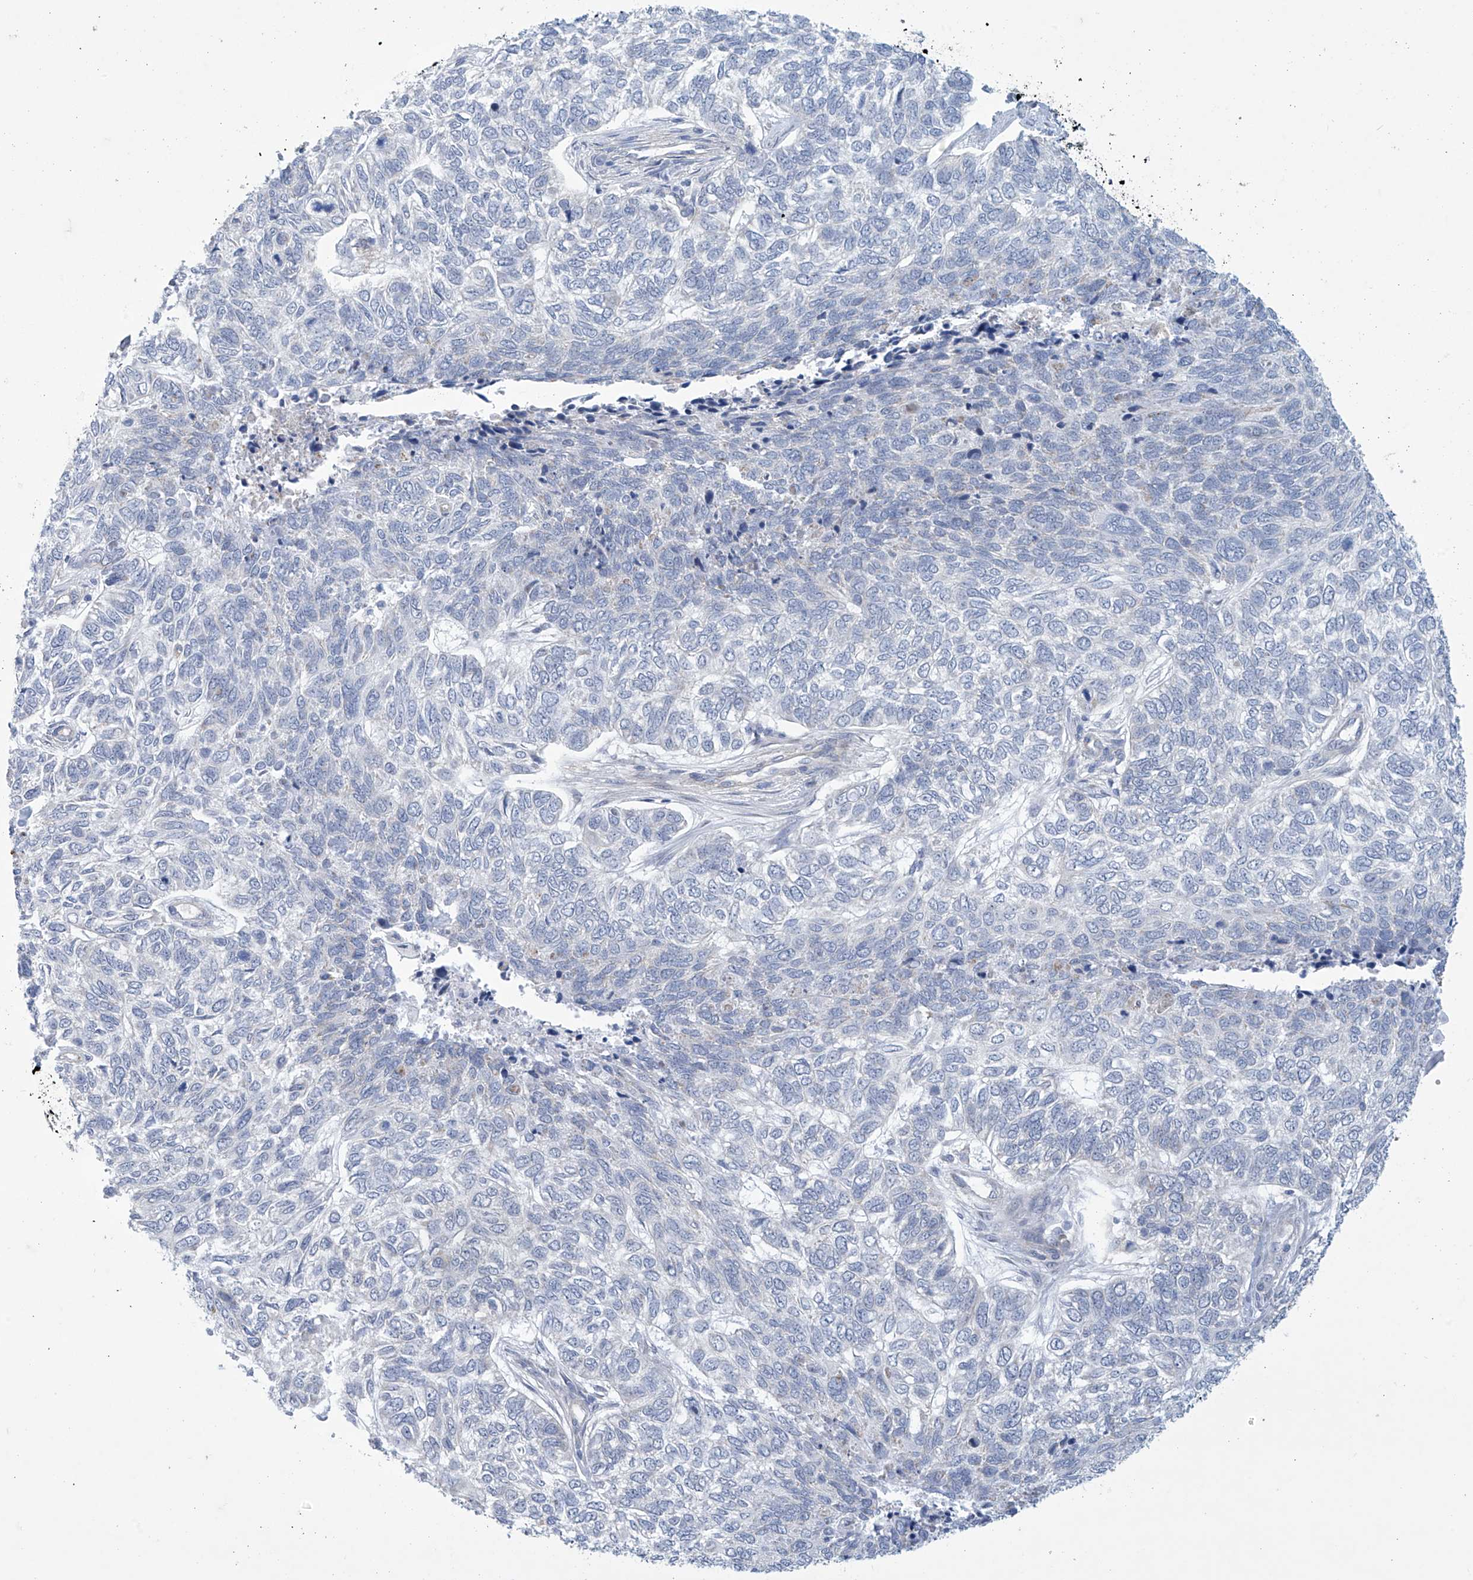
{"staining": {"intensity": "negative", "quantity": "none", "location": "none"}, "tissue": "skin cancer", "cell_type": "Tumor cells", "image_type": "cancer", "snomed": [{"axis": "morphology", "description": "Basal cell carcinoma"}, {"axis": "topography", "description": "Skin"}], "caption": "An IHC histopathology image of skin basal cell carcinoma is shown. There is no staining in tumor cells of skin basal cell carcinoma. (DAB immunohistochemistry (IHC) with hematoxylin counter stain).", "gene": "ABHD13", "patient": {"sex": "female", "age": 65}}